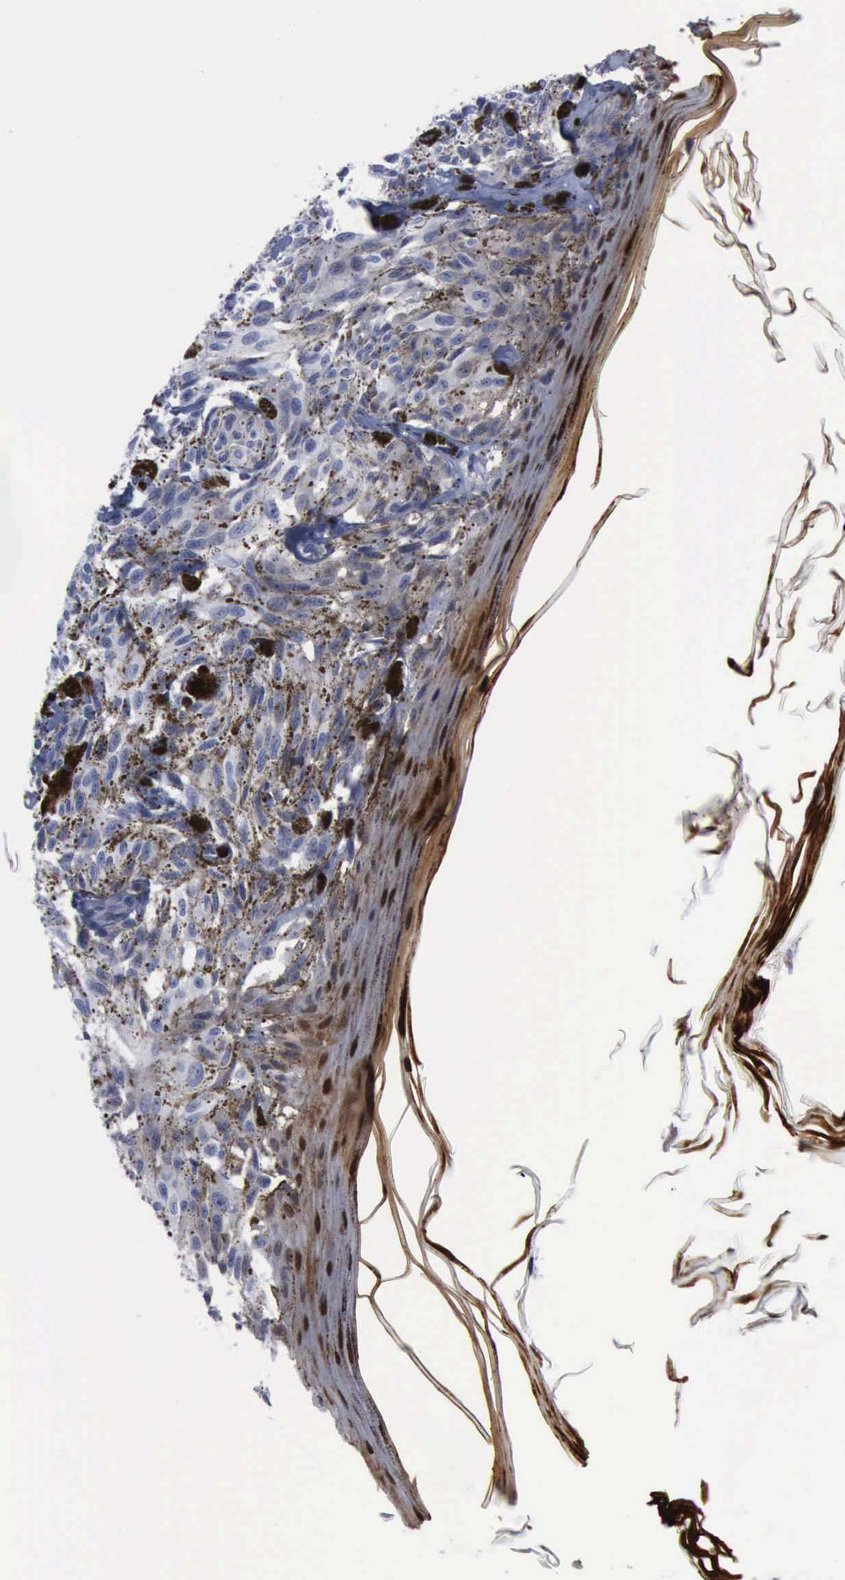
{"staining": {"intensity": "negative", "quantity": "none", "location": "none"}, "tissue": "melanoma", "cell_type": "Tumor cells", "image_type": "cancer", "snomed": [{"axis": "morphology", "description": "Malignant melanoma, NOS"}, {"axis": "topography", "description": "Skin"}], "caption": "Tumor cells show no significant protein staining in malignant melanoma.", "gene": "CSTA", "patient": {"sex": "male", "age": 67}}